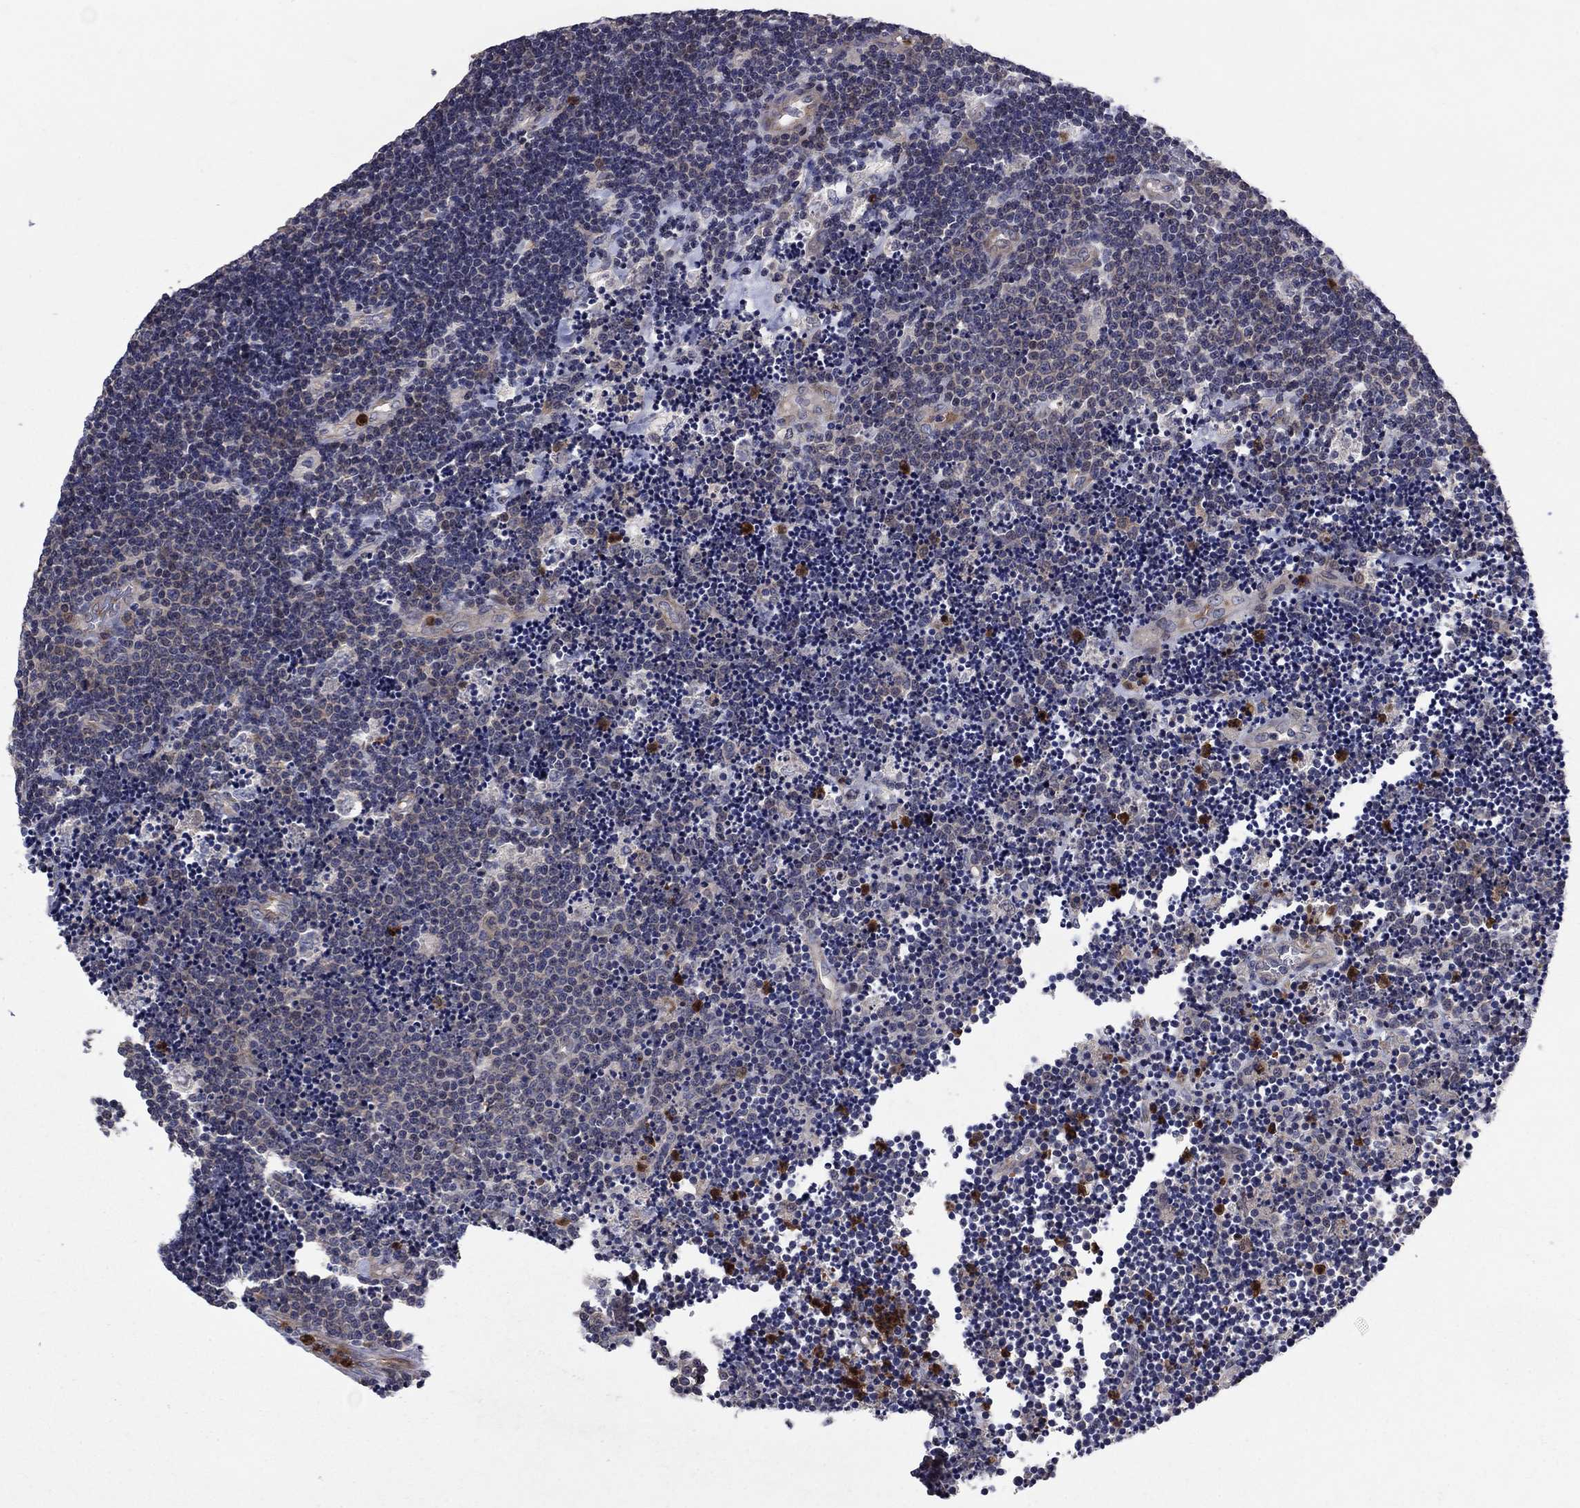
{"staining": {"intensity": "weak", "quantity": "25%-75%", "location": "cytoplasmic/membranous"}, "tissue": "lymphoma", "cell_type": "Tumor cells", "image_type": "cancer", "snomed": [{"axis": "morphology", "description": "Malignant lymphoma, non-Hodgkin's type, Low grade"}, {"axis": "topography", "description": "Brain"}], "caption": "Protein analysis of lymphoma tissue demonstrates weak cytoplasmic/membranous staining in approximately 25%-75% of tumor cells.", "gene": "MSRB1", "patient": {"sex": "female", "age": 66}}